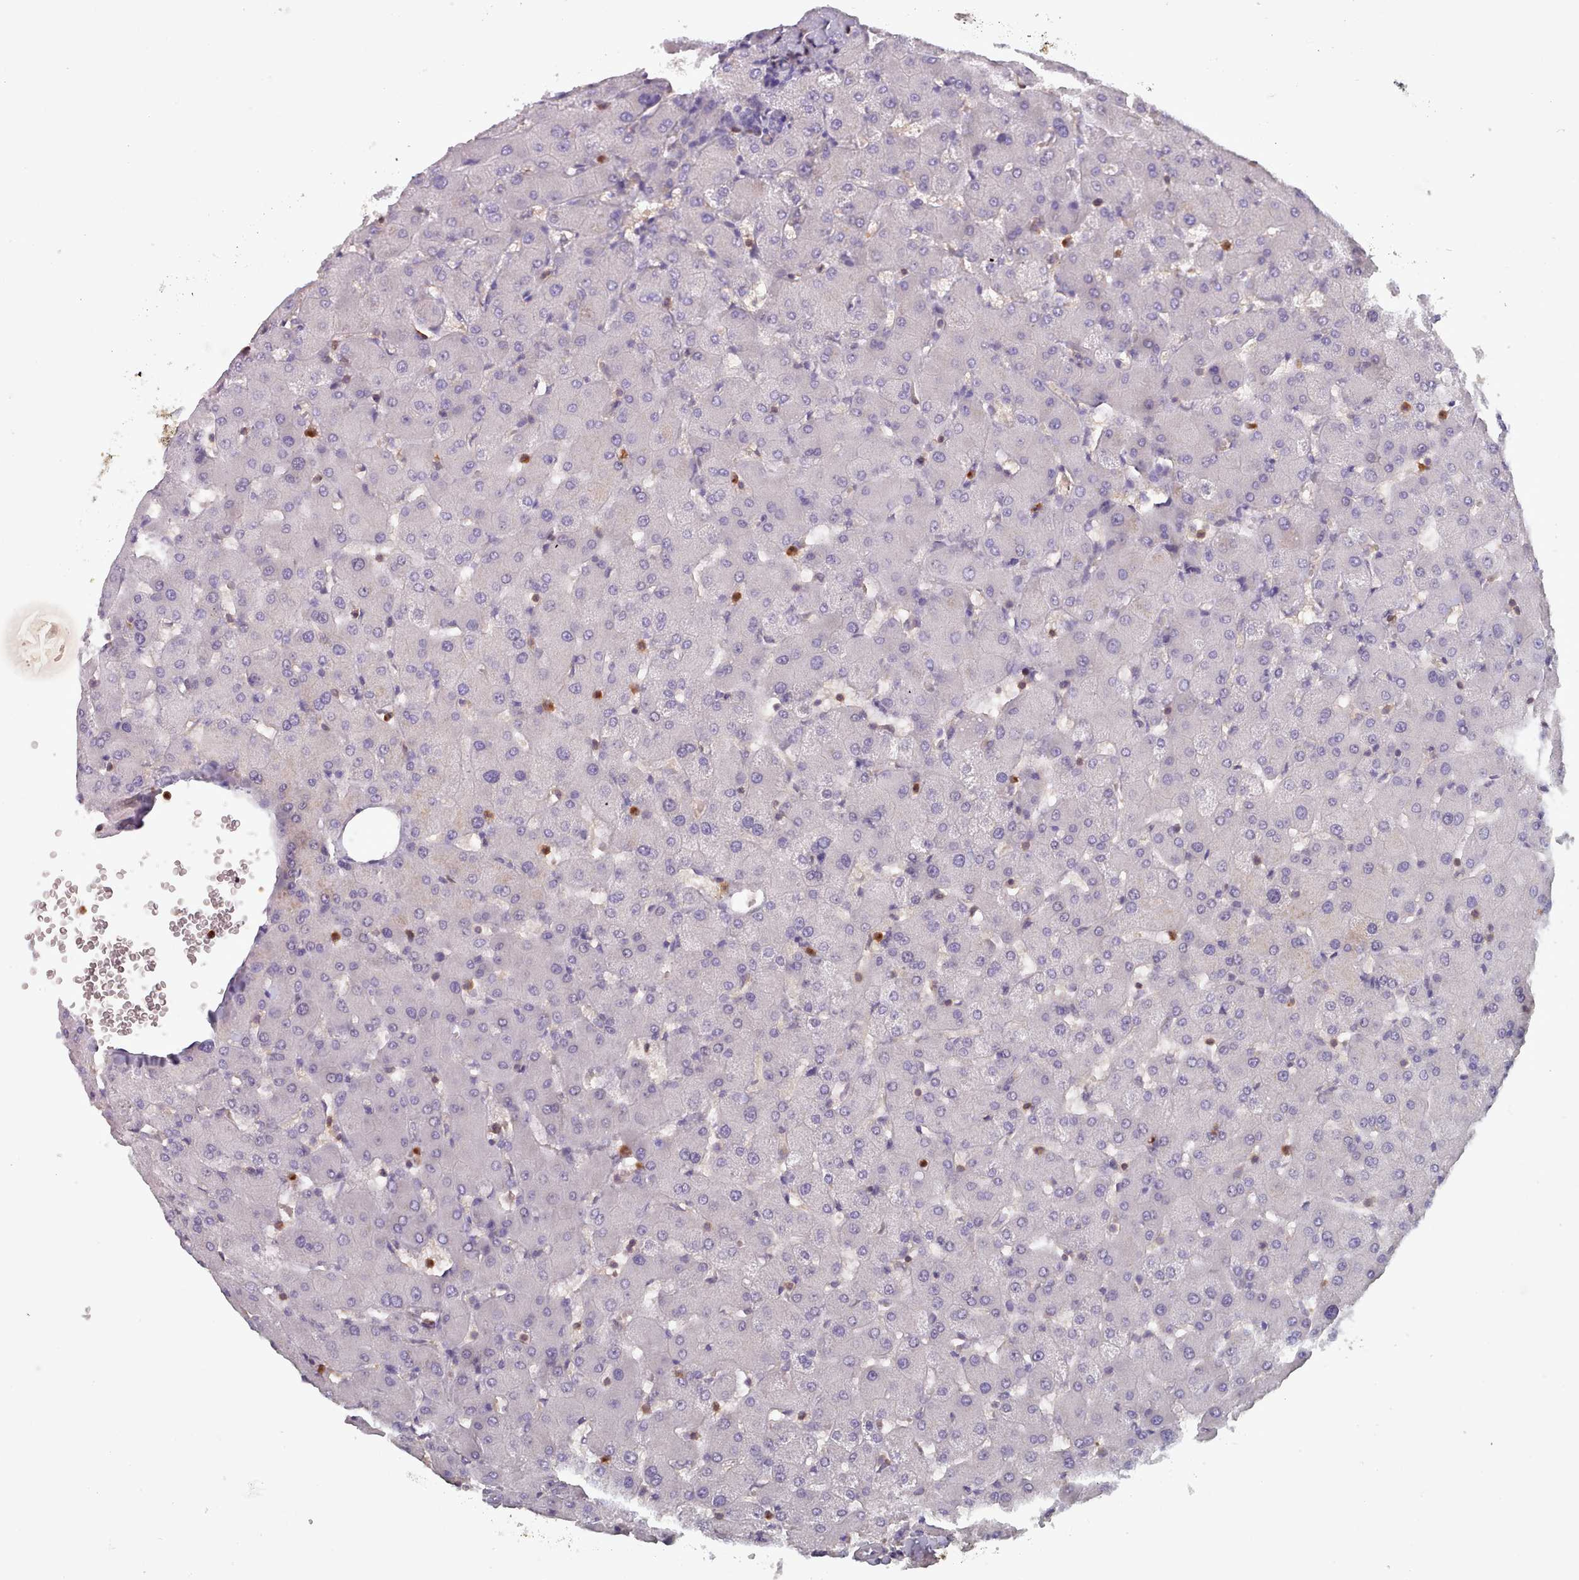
{"staining": {"intensity": "negative", "quantity": "none", "location": "none"}, "tissue": "liver", "cell_type": "Cholangiocytes", "image_type": "normal", "snomed": [{"axis": "morphology", "description": "Normal tissue, NOS"}, {"axis": "topography", "description": "Liver"}], "caption": "The micrograph reveals no staining of cholangiocytes in unremarkable liver.", "gene": "RAC1", "patient": {"sex": "female", "age": 63}}